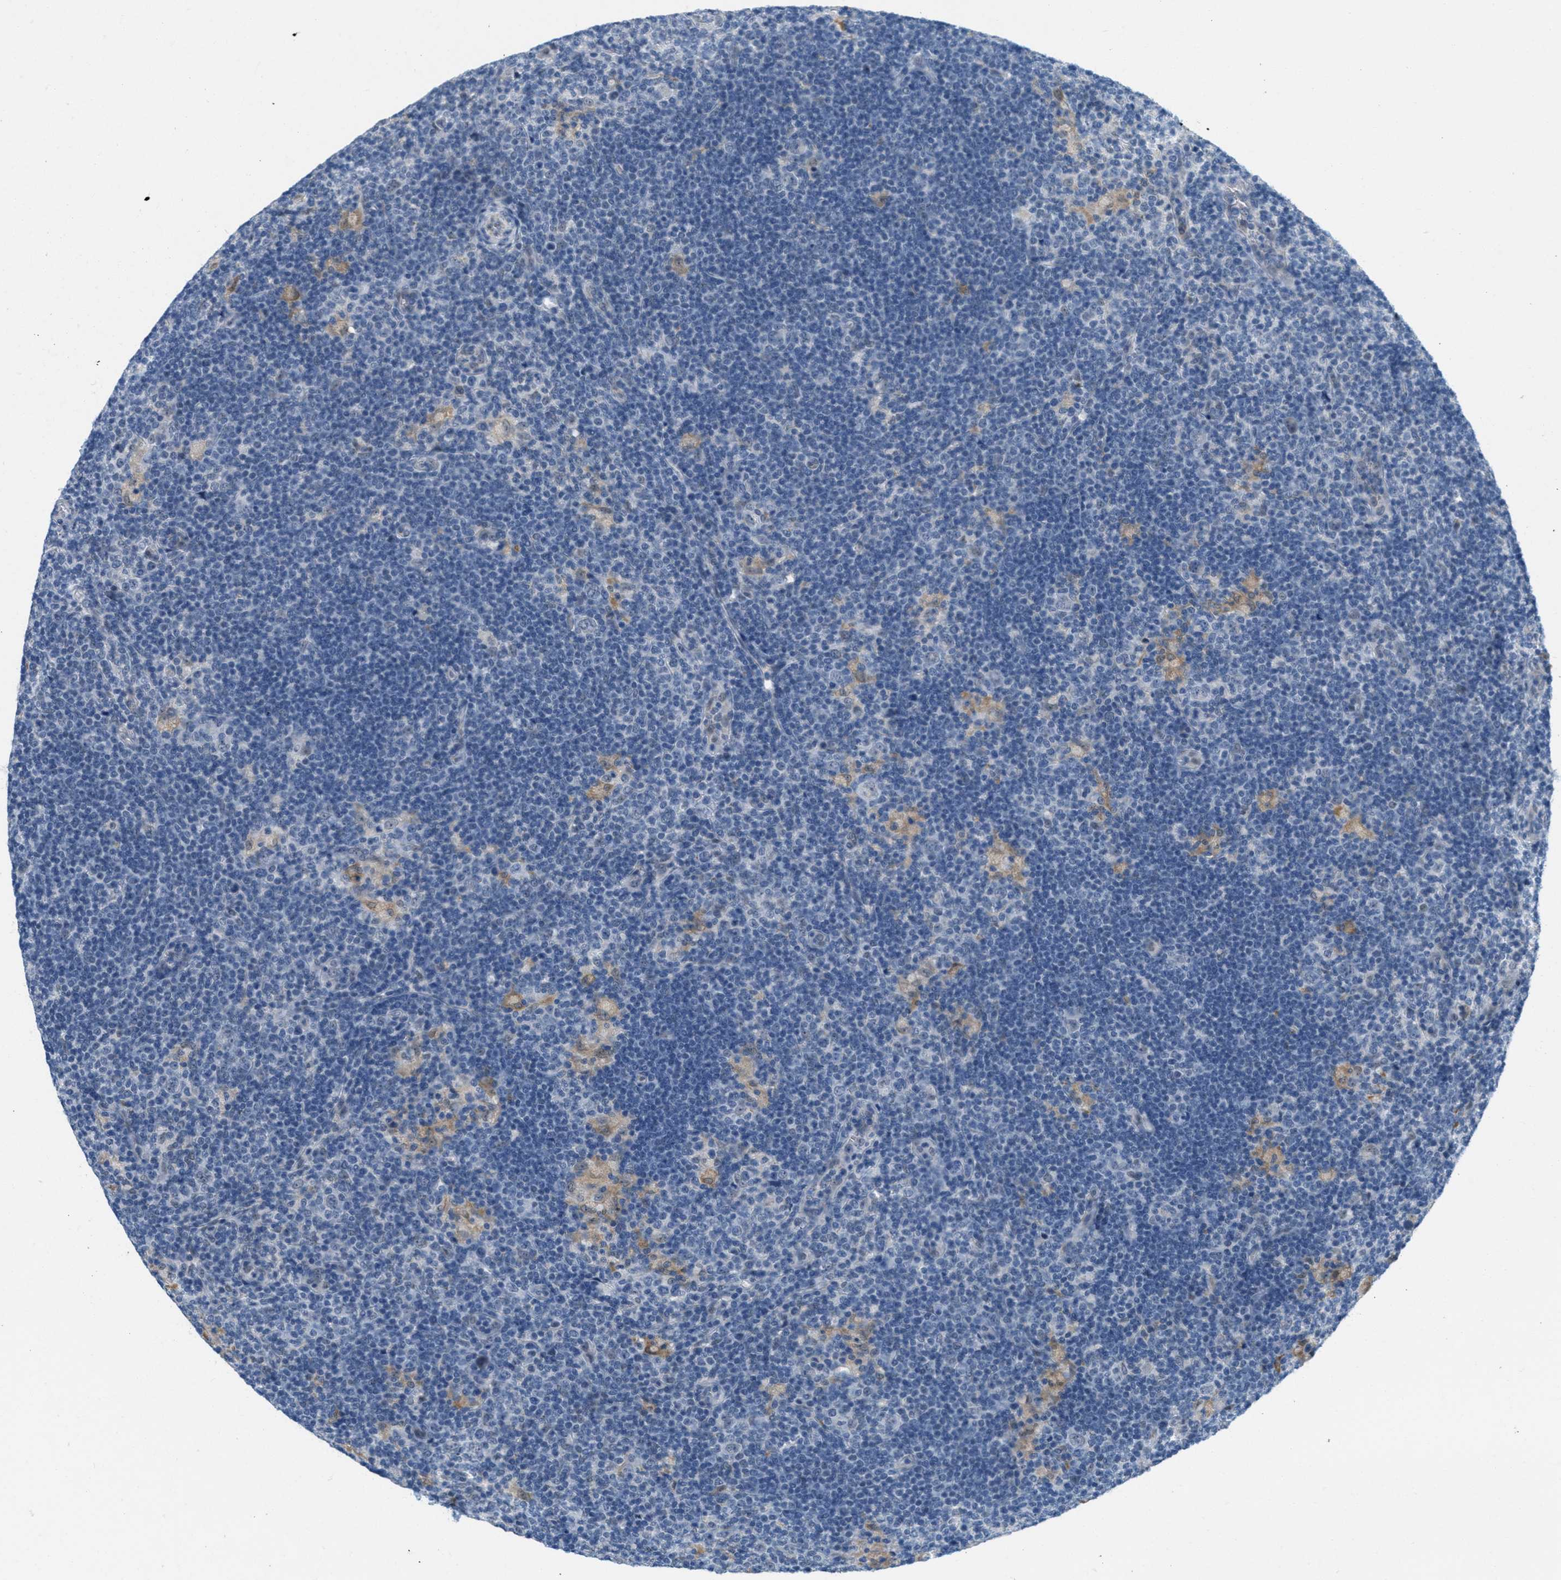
{"staining": {"intensity": "negative", "quantity": "none", "location": "none"}, "tissue": "lymphoma", "cell_type": "Tumor cells", "image_type": "cancer", "snomed": [{"axis": "morphology", "description": "Hodgkin's disease, NOS"}, {"axis": "topography", "description": "Lymph node"}], "caption": "IHC image of lymphoma stained for a protein (brown), which reveals no staining in tumor cells.", "gene": "HS3ST2", "patient": {"sex": "female", "age": 57}}